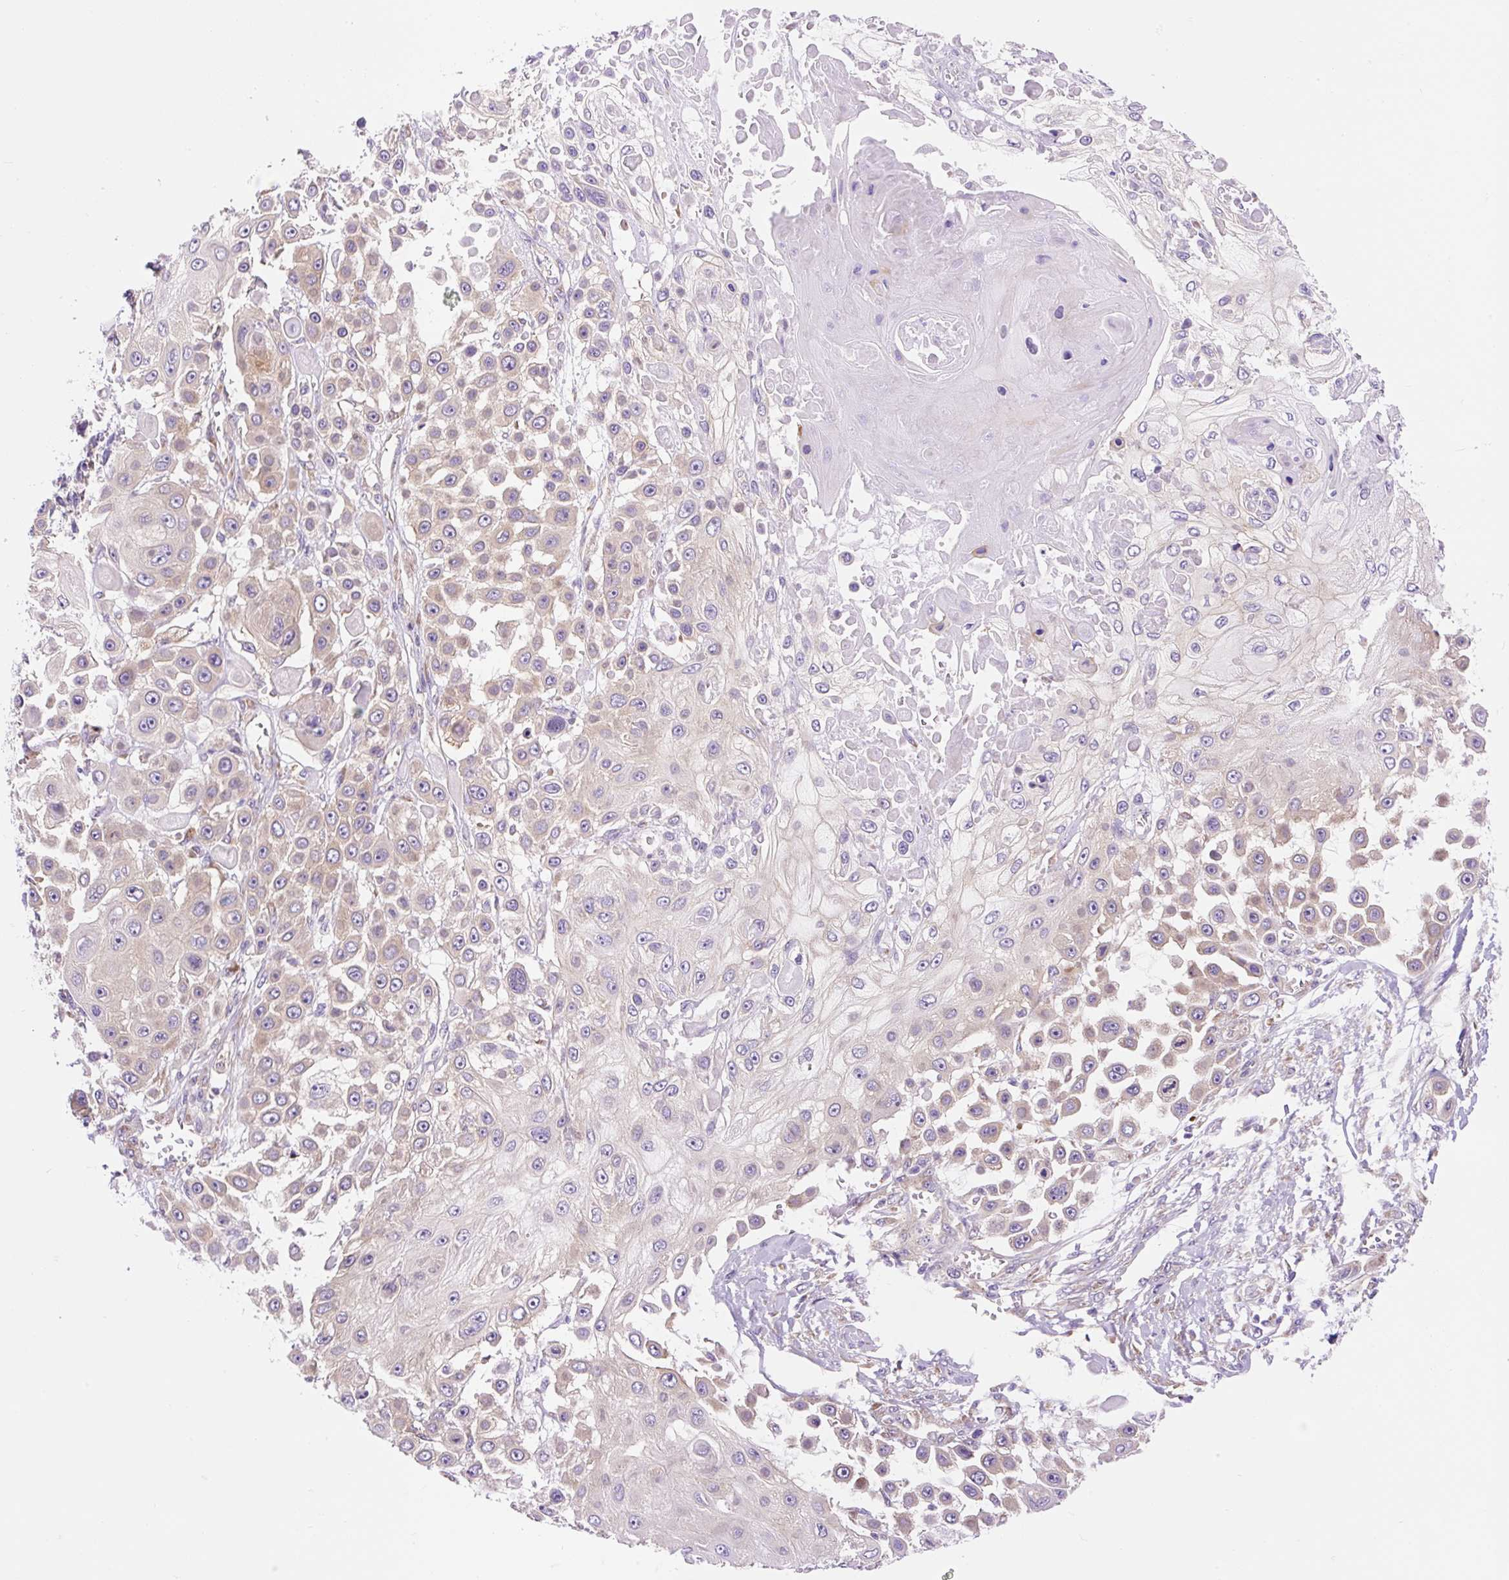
{"staining": {"intensity": "weak", "quantity": "25%-75%", "location": "cytoplasmic/membranous"}, "tissue": "skin cancer", "cell_type": "Tumor cells", "image_type": "cancer", "snomed": [{"axis": "morphology", "description": "Squamous cell carcinoma, NOS"}, {"axis": "topography", "description": "Skin"}], "caption": "Weak cytoplasmic/membranous protein positivity is appreciated in about 25%-75% of tumor cells in skin squamous cell carcinoma.", "gene": "GPR45", "patient": {"sex": "male", "age": 67}}